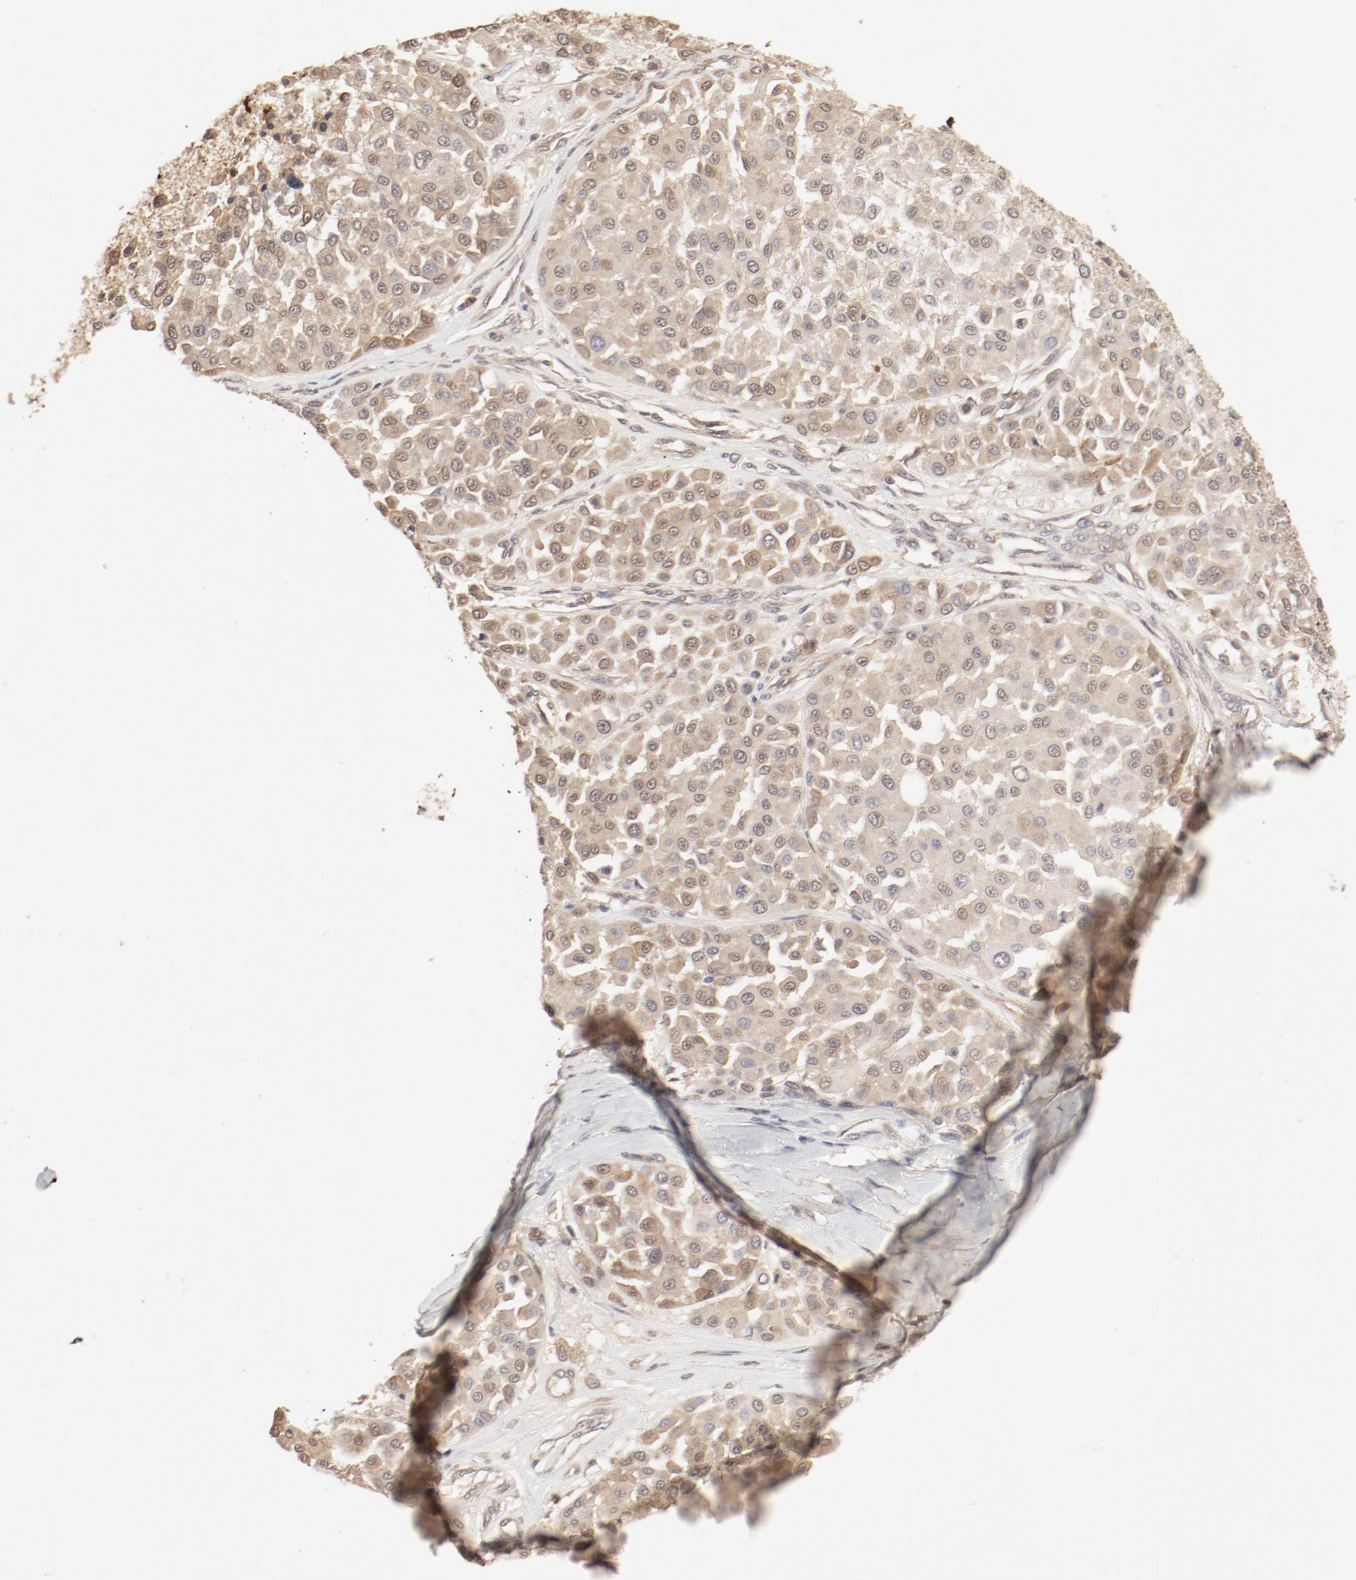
{"staining": {"intensity": "moderate", "quantity": ">75%", "location": "cytoplasmic/membranous,nuclear"}, "tissue": "melanoma", "cell_type": "Tumor cells", "image_type": "cancer", "snomed": [{"axis": "morphology", "description": "Malignant melanoma, Metastatic site"}, {"axis": "topography", "description": "Soft tissue"}], "caption": "This is a histology image of immunohistochemistry staining of melanoma, which shows moderate positivity in the cytoplasmic/membranous and nuclear of tumor cells.", "gene": "IL3RA", "patient": {"sex": "male", "age": 41}}